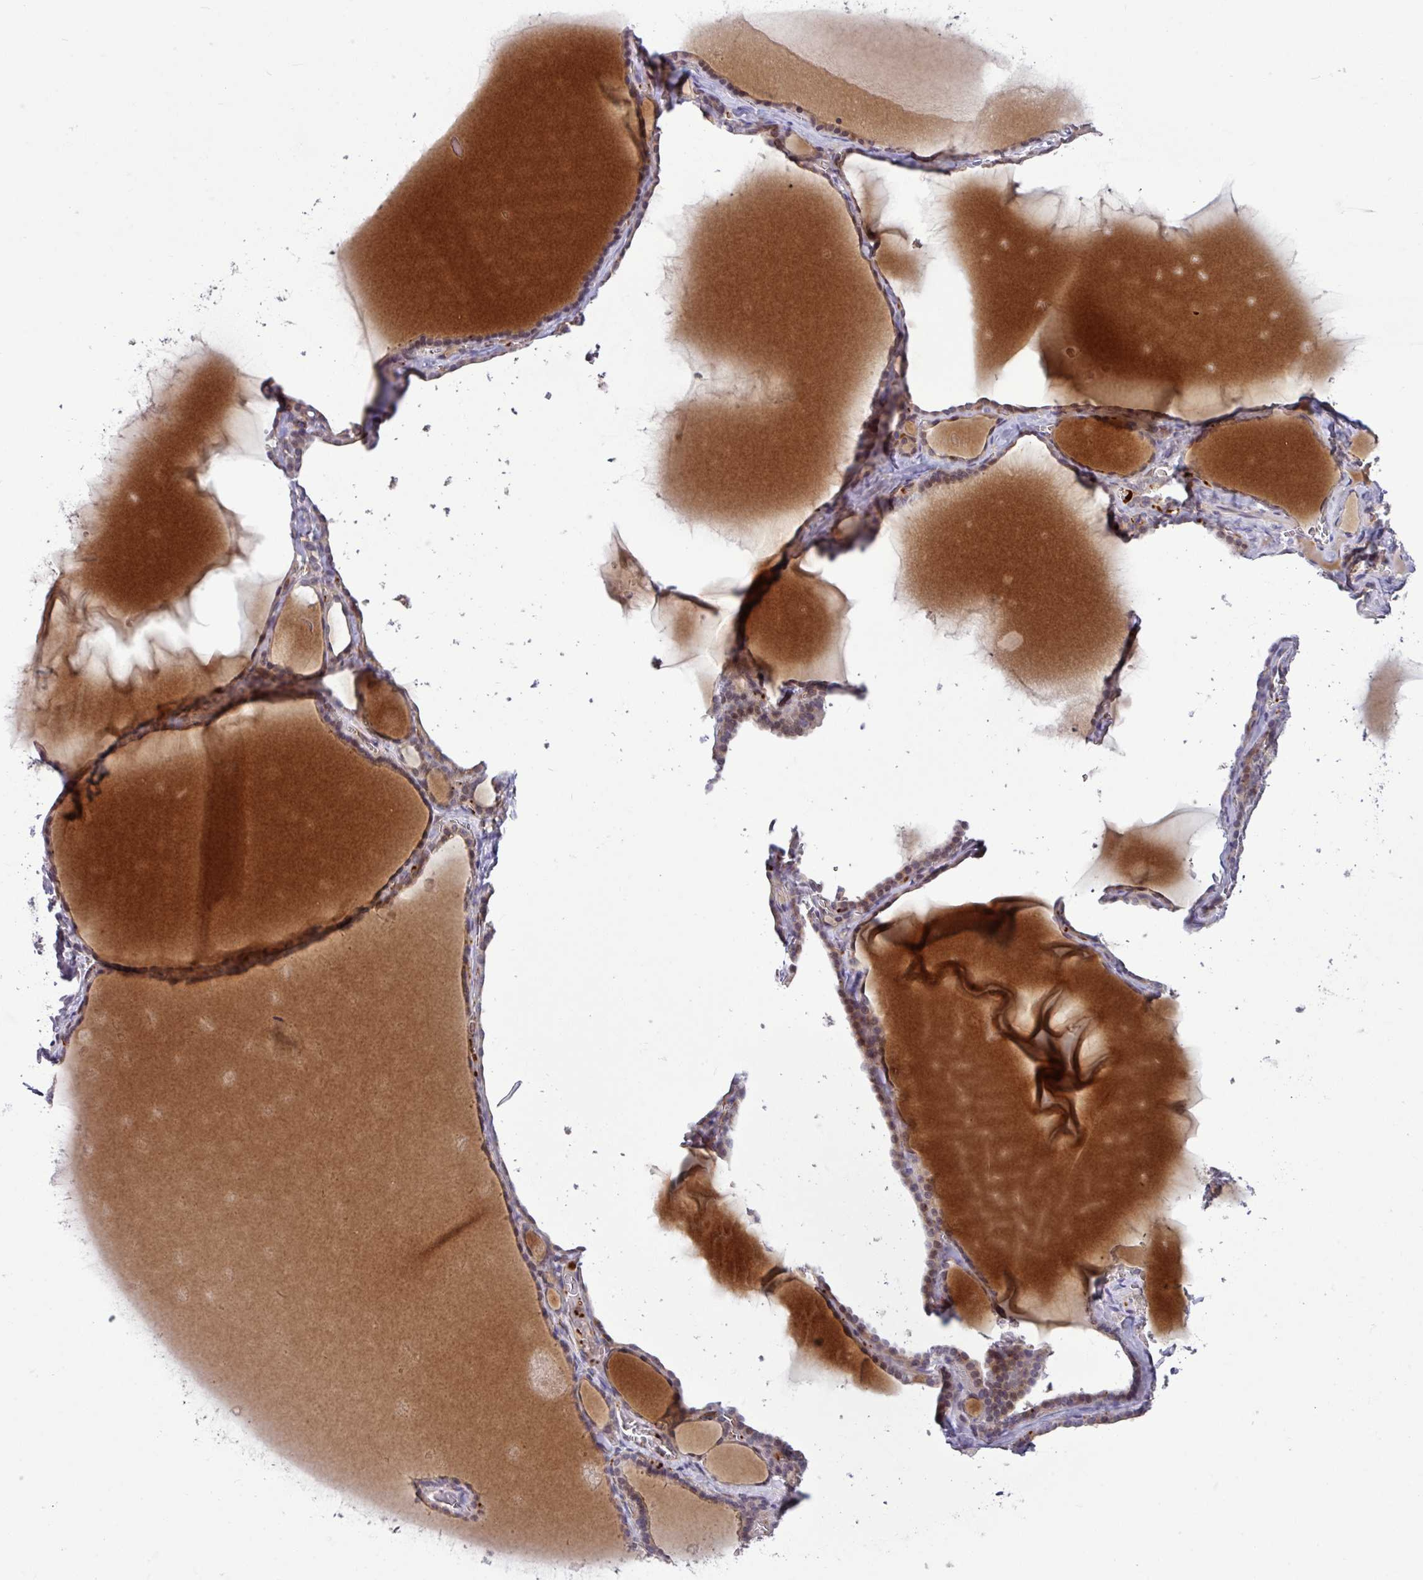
{"staining": {"intensity": "weak", "quantity": ">75%", "location": "cytoplasmic/membranous,nuclear"}, "tissue": "thyroid gland", "cell_type": "Glandular cells", "image_type": "normal", "snomed": [{"axis": "morphology", "description": "Normal tissue, NOS"}, {"axis": "topography", "description": "Thyroid gland"}], "caption": "Normal thyroid gland exhibits weak cytoplasmic/membranous,nuclear positivity in about >75% of glandular cells (Brightfield microscopy of DAB IHC at high magnification)..", "gene": "B4GALNT4", "patient": {"sex": "female", "age": 49}}